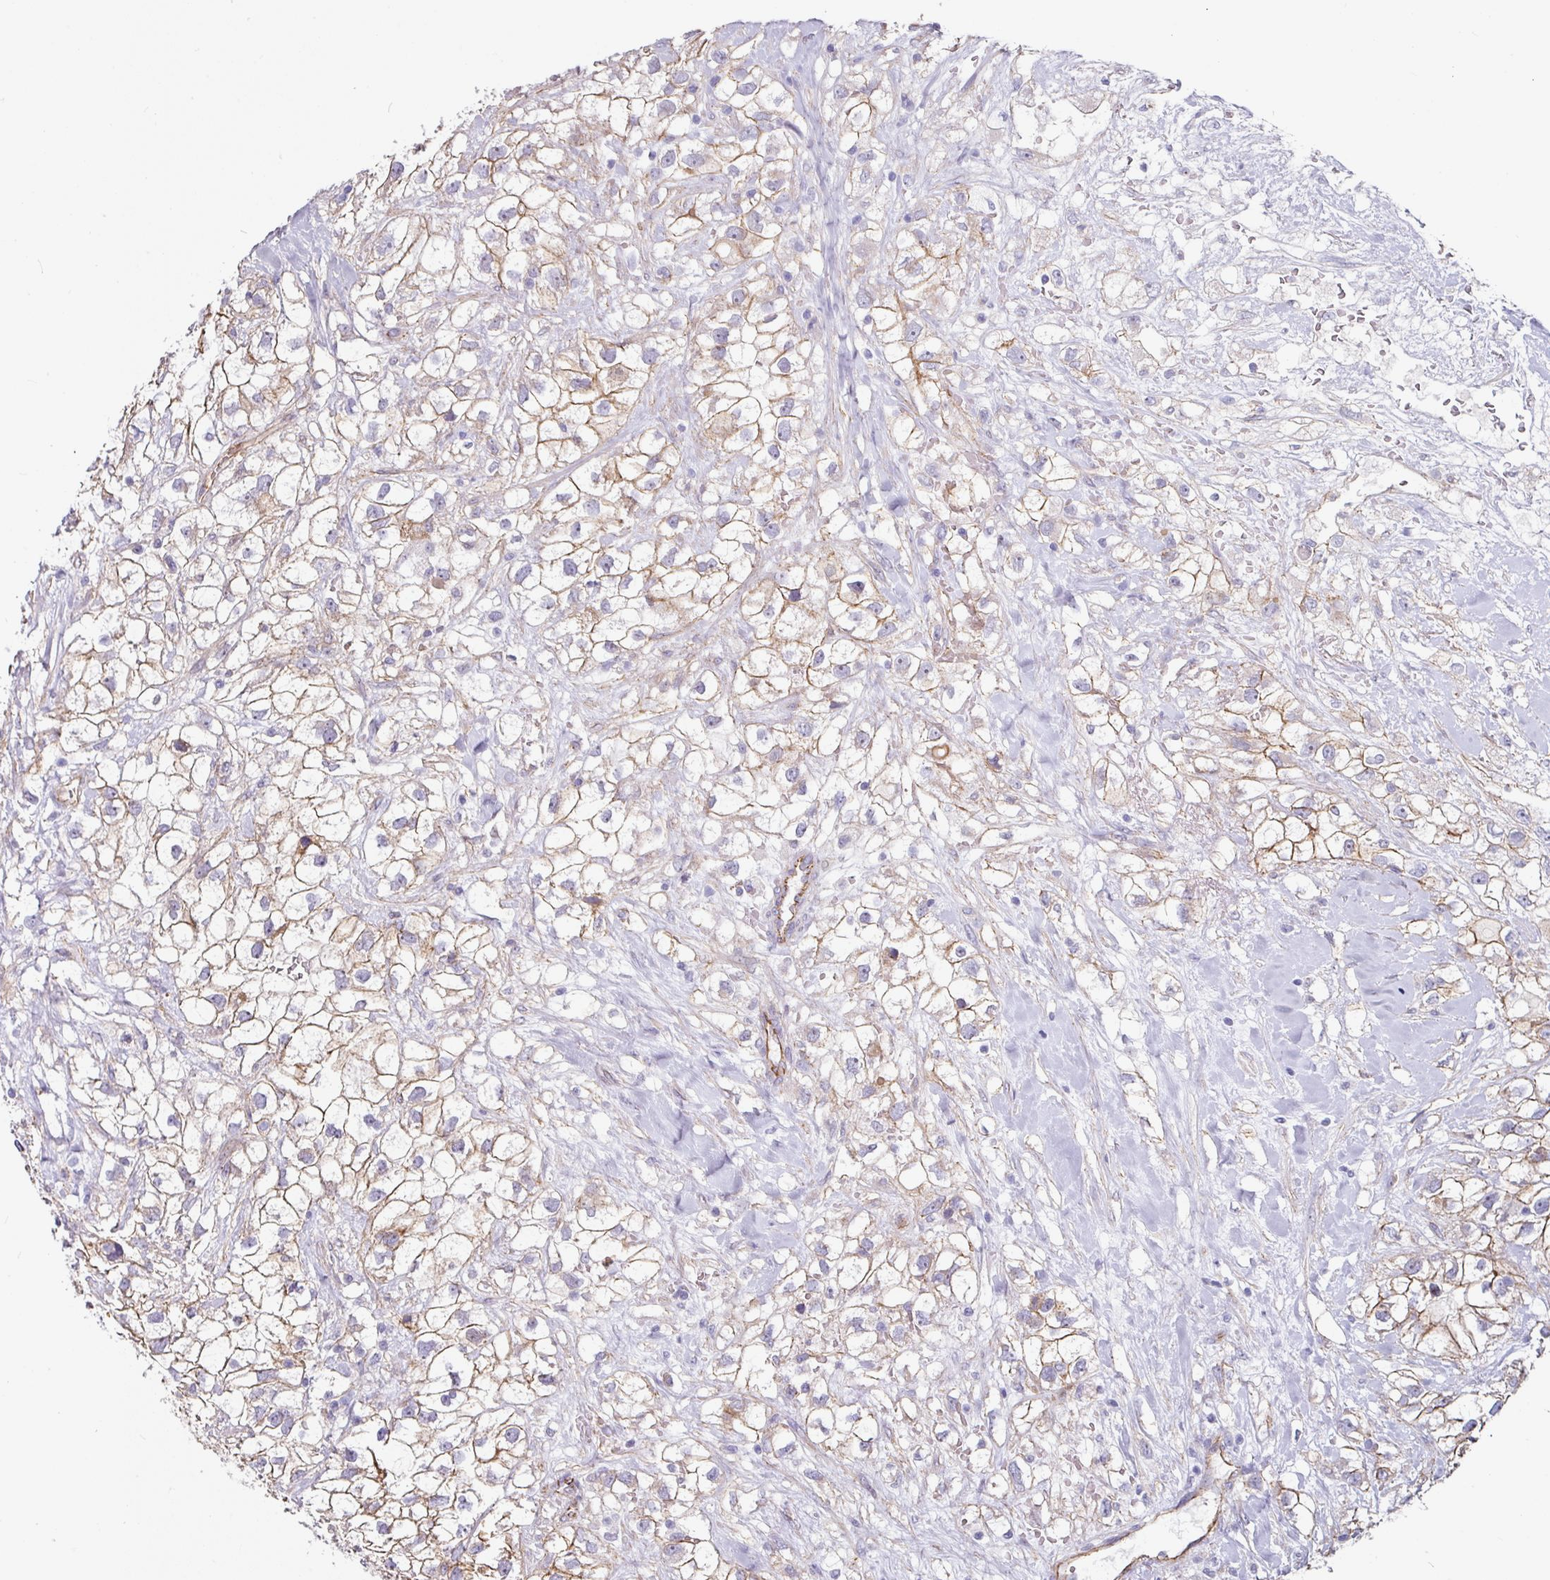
{"staining": {"intensity": "moderate", "quantity": ">75%", "location": "cytoplasmic/membranous"}, "tissue": "renal cancer", "cell_type": "Tumor cells", "image_type": "cancer", "snomed": [{"axis": "morphology", "description": "Adenocarcinoma, NOS"}, {"axis": "topography", "description": "Kidney"}], "caption": "Immunohistochemistry staining of renal adenocarcinoma, which demonstrates medium levels of moderate cytoplasmic/membranous positivity in approximately >75% of tumor cells indicating moderate cytoplasmic/membranous protein positivity. The staining was performed using DAB (brown) for protein detection and nuclei were counterstained in hematoxylin (blue).", "gene": "JUP", "patient": {"sex": "male", "age": 59}}